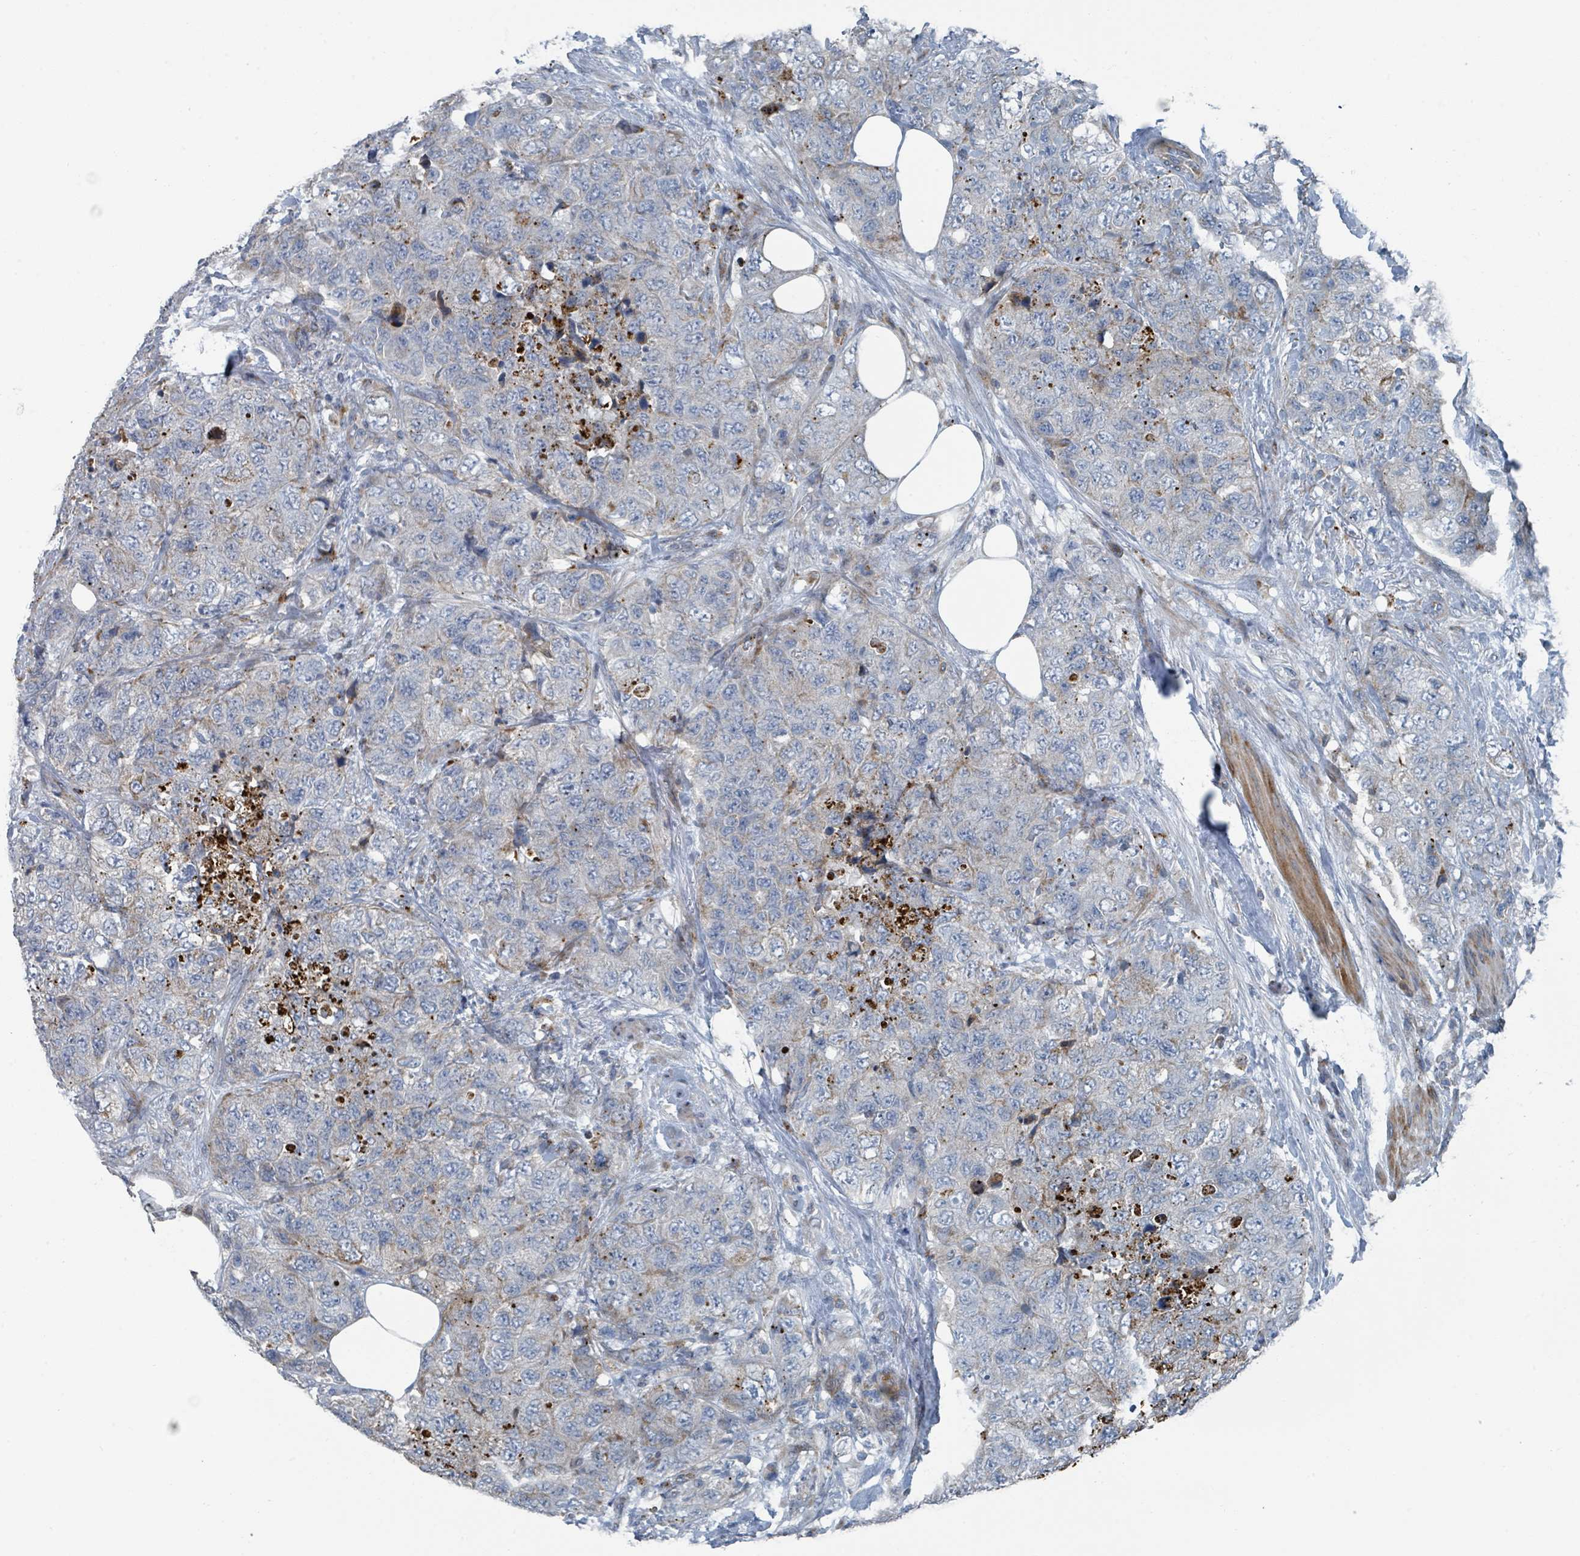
{"staining": {"intensity": "negative", "quantity": "none", "location": "none"}, "tissue": "urothelial cancer", "cell_type": "Tumor cells", "image_type": "cancer", "snomed": [{"axis": "morphology", "description": "Urothelial carcinoma, High grade"}, {"axis": "topography", "description": "Urinary bladder"}], "caption": "High magnification brightfield microscopy of high-grade urothelial carcinoma stained with DAB (3,3'-diaminobenzidine) (brown) and counterstained with hematoxylin (blue): tumor cells show no significant expression. (DAB immunohistochemistry (IHC), high magnification).", "gene": "DIPK2A", "patient": {"sex": "female", "age": 78}}